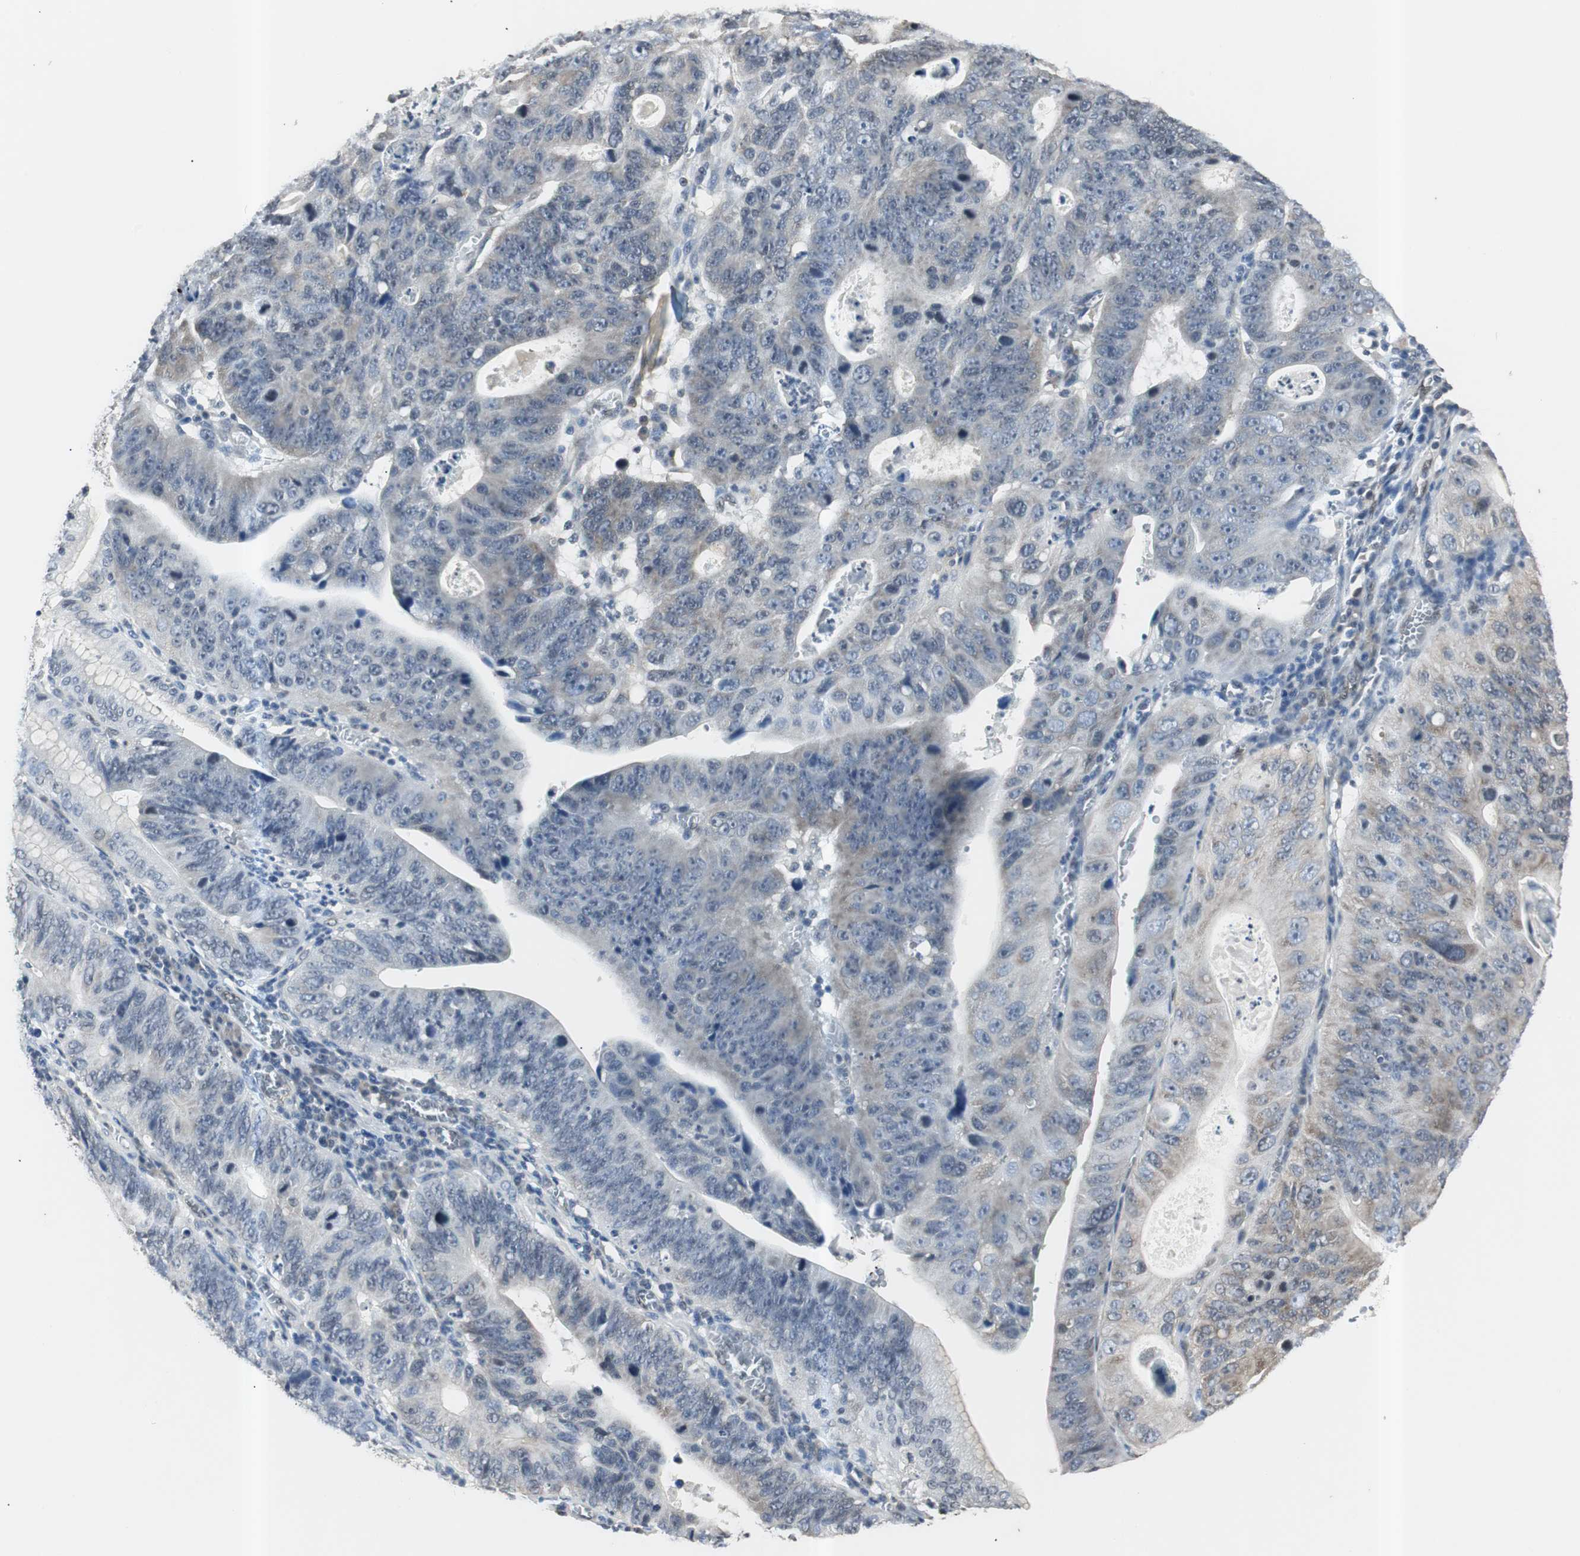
{"staining": {"intensity": "weak", "quantity": "<25%", "location": "cytoplasmic/membranous"}, "tissue": "stomach cancer", "cell_type": "Tumor cells", "image_type": "cancer", "snomed": [{"axis": "morphology", "description": "Adenocarcinoma, NOS"}, {"axis": "topography", "description": "Stomach"}], "caption": "Stomach adenocarcinoma stained for a protein using IHC demonstrates no positivity tumor cells.", "gene": "SMAD1", "patient": {"sex": "male", "age": 59}}